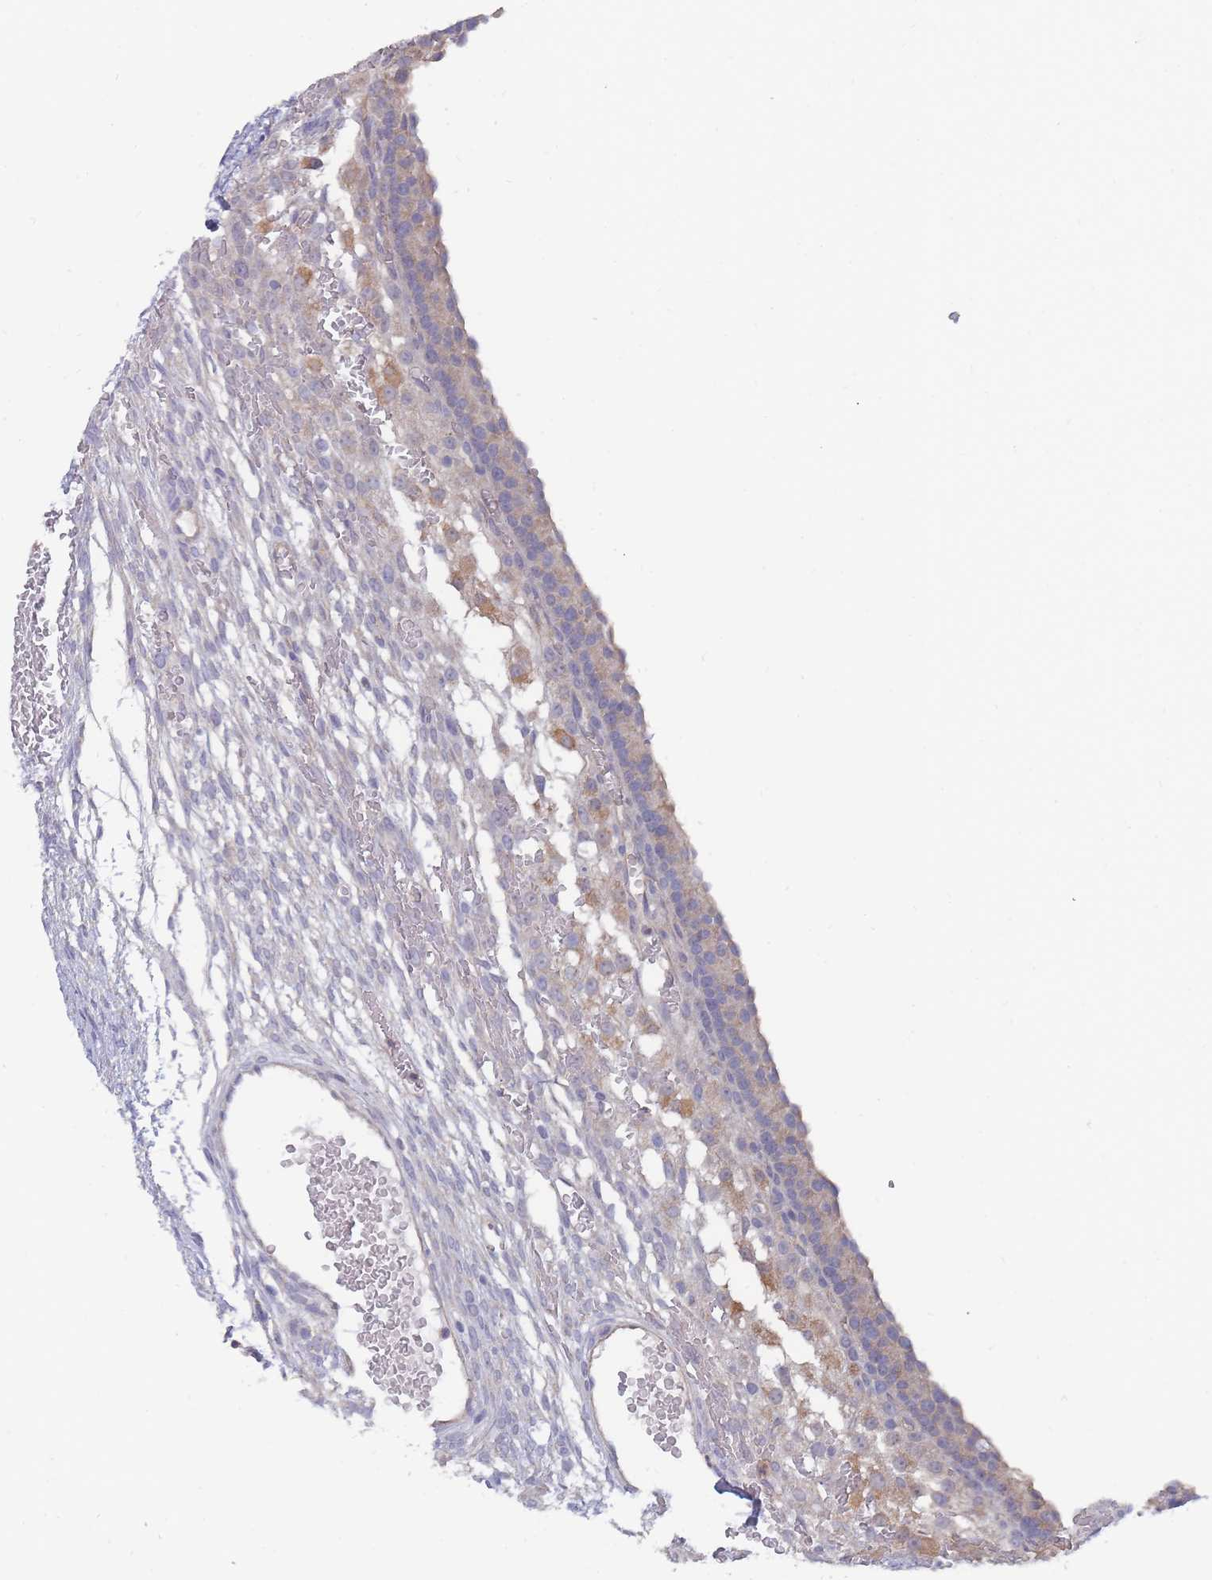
{"staining": {"intensity": "negative", "quantity": "none", "location": "none"}, "tissue": "ovary", "cell_type": "Ovarian stroma cells", "image_type": "normal", "snomed": [{"axis": "morphology", "description": "Normal tissue, NOS"}, {"axis": "topography", "description": "Ovary"}], "caption": "IHC of normal ovary demonstrates no staining in ovarian stroma cells.", "gene": "NUB1", "patient": {"sex": "female", "age": 39}}